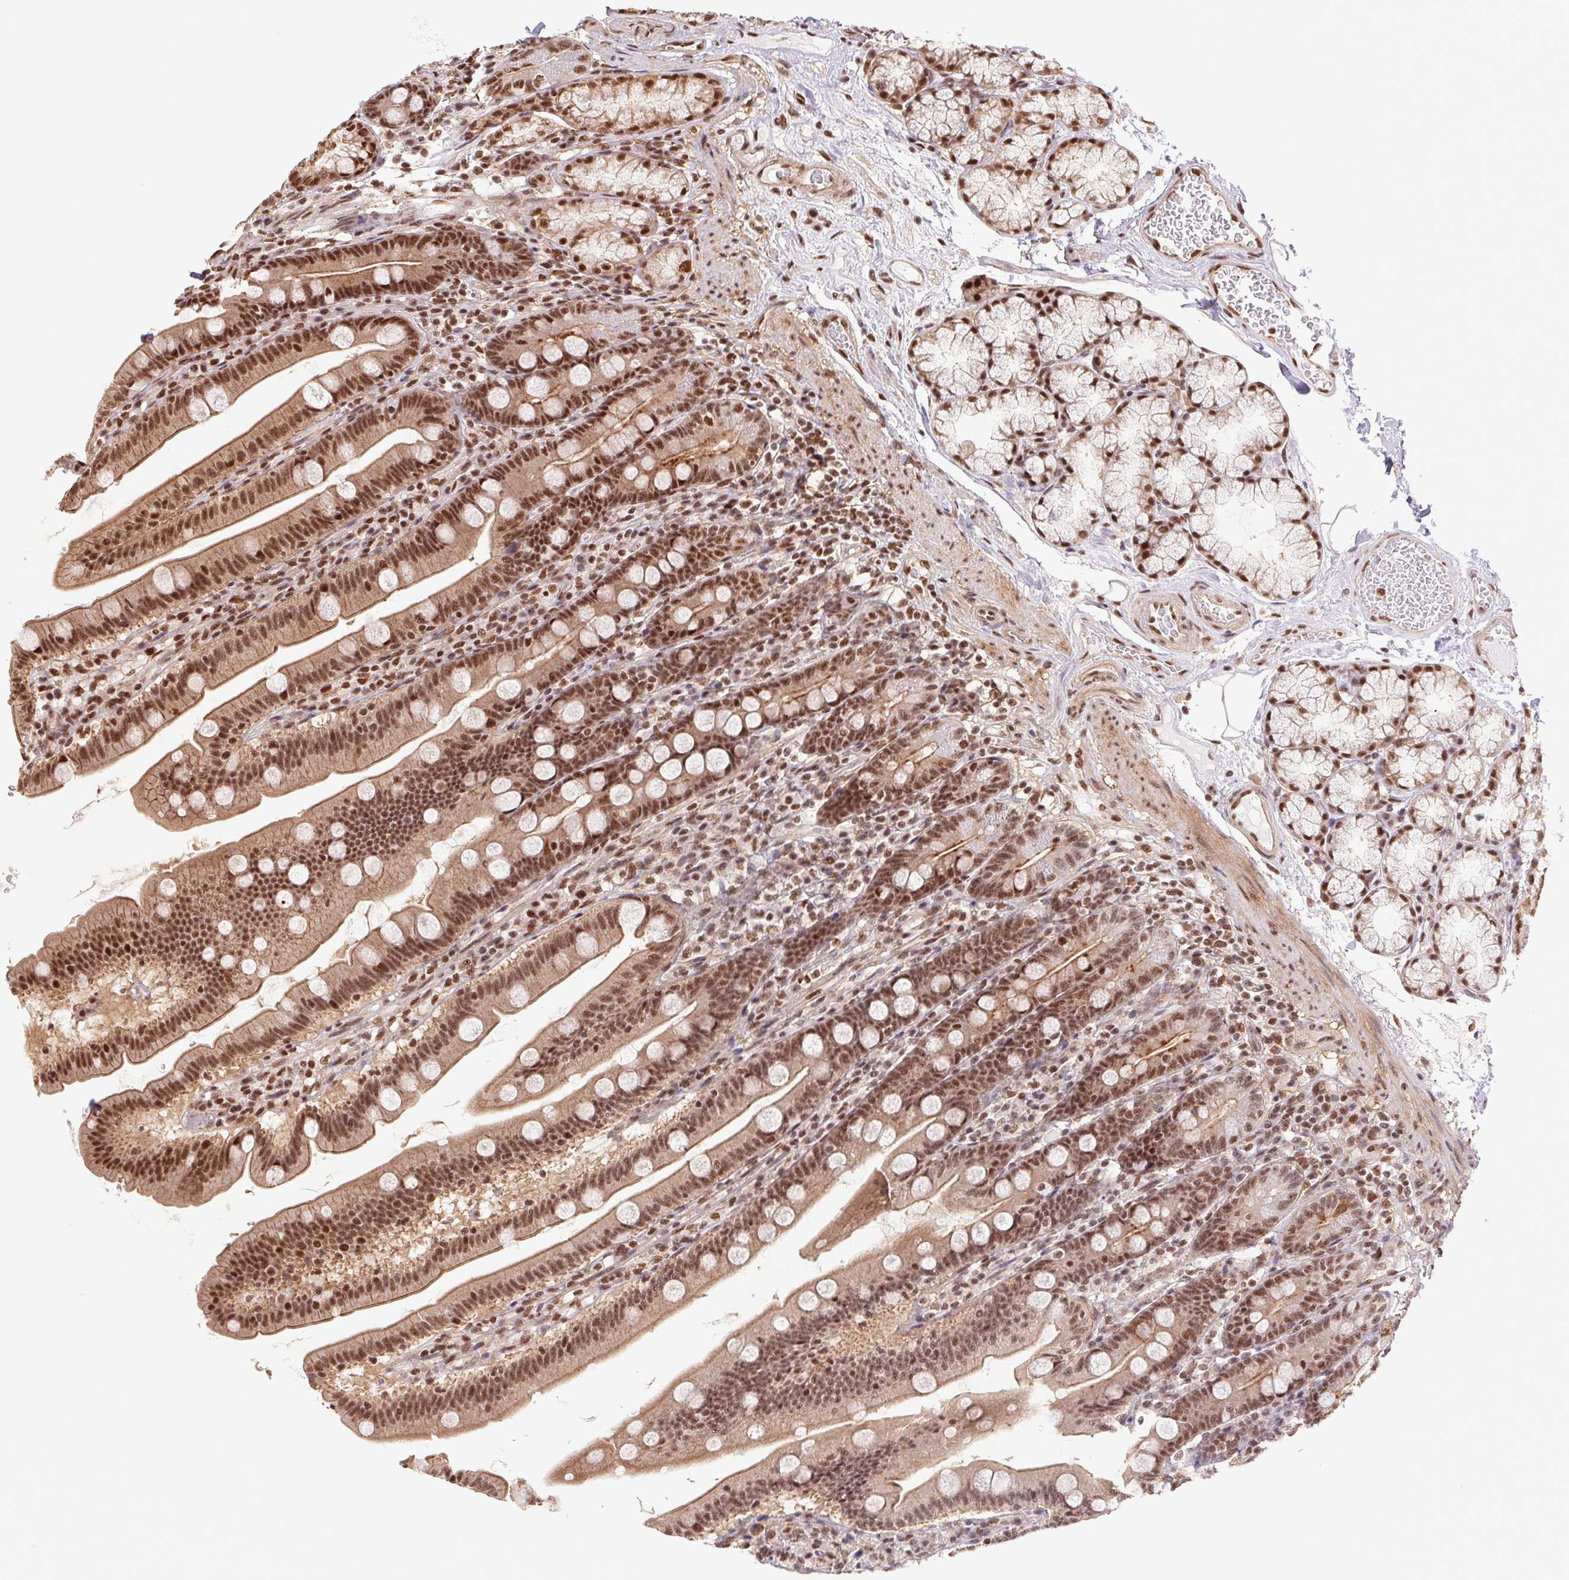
{"staining": {"intensity": "strong", "quantity": ">75%", "location": "cytoplasmic/membranous,nuclear"}, "tissue": "duodenum", "cell_type": "Glandular cells", "image_type": "normal", "snomed": [{"axis": "morphology", "description": "Normal tissue, NOS"}, {"axis": "topography", "description": "Duodenum"}], "caption": "This photomicrograph shows immunohistochemistry staining of unremarkable duodenum, with high strong cytoplasmic/membranous,nuclear expression in approximately >75% of glandular cells.", "gene": "CWC25", "patient": {"sex": "female", "age": 67}}